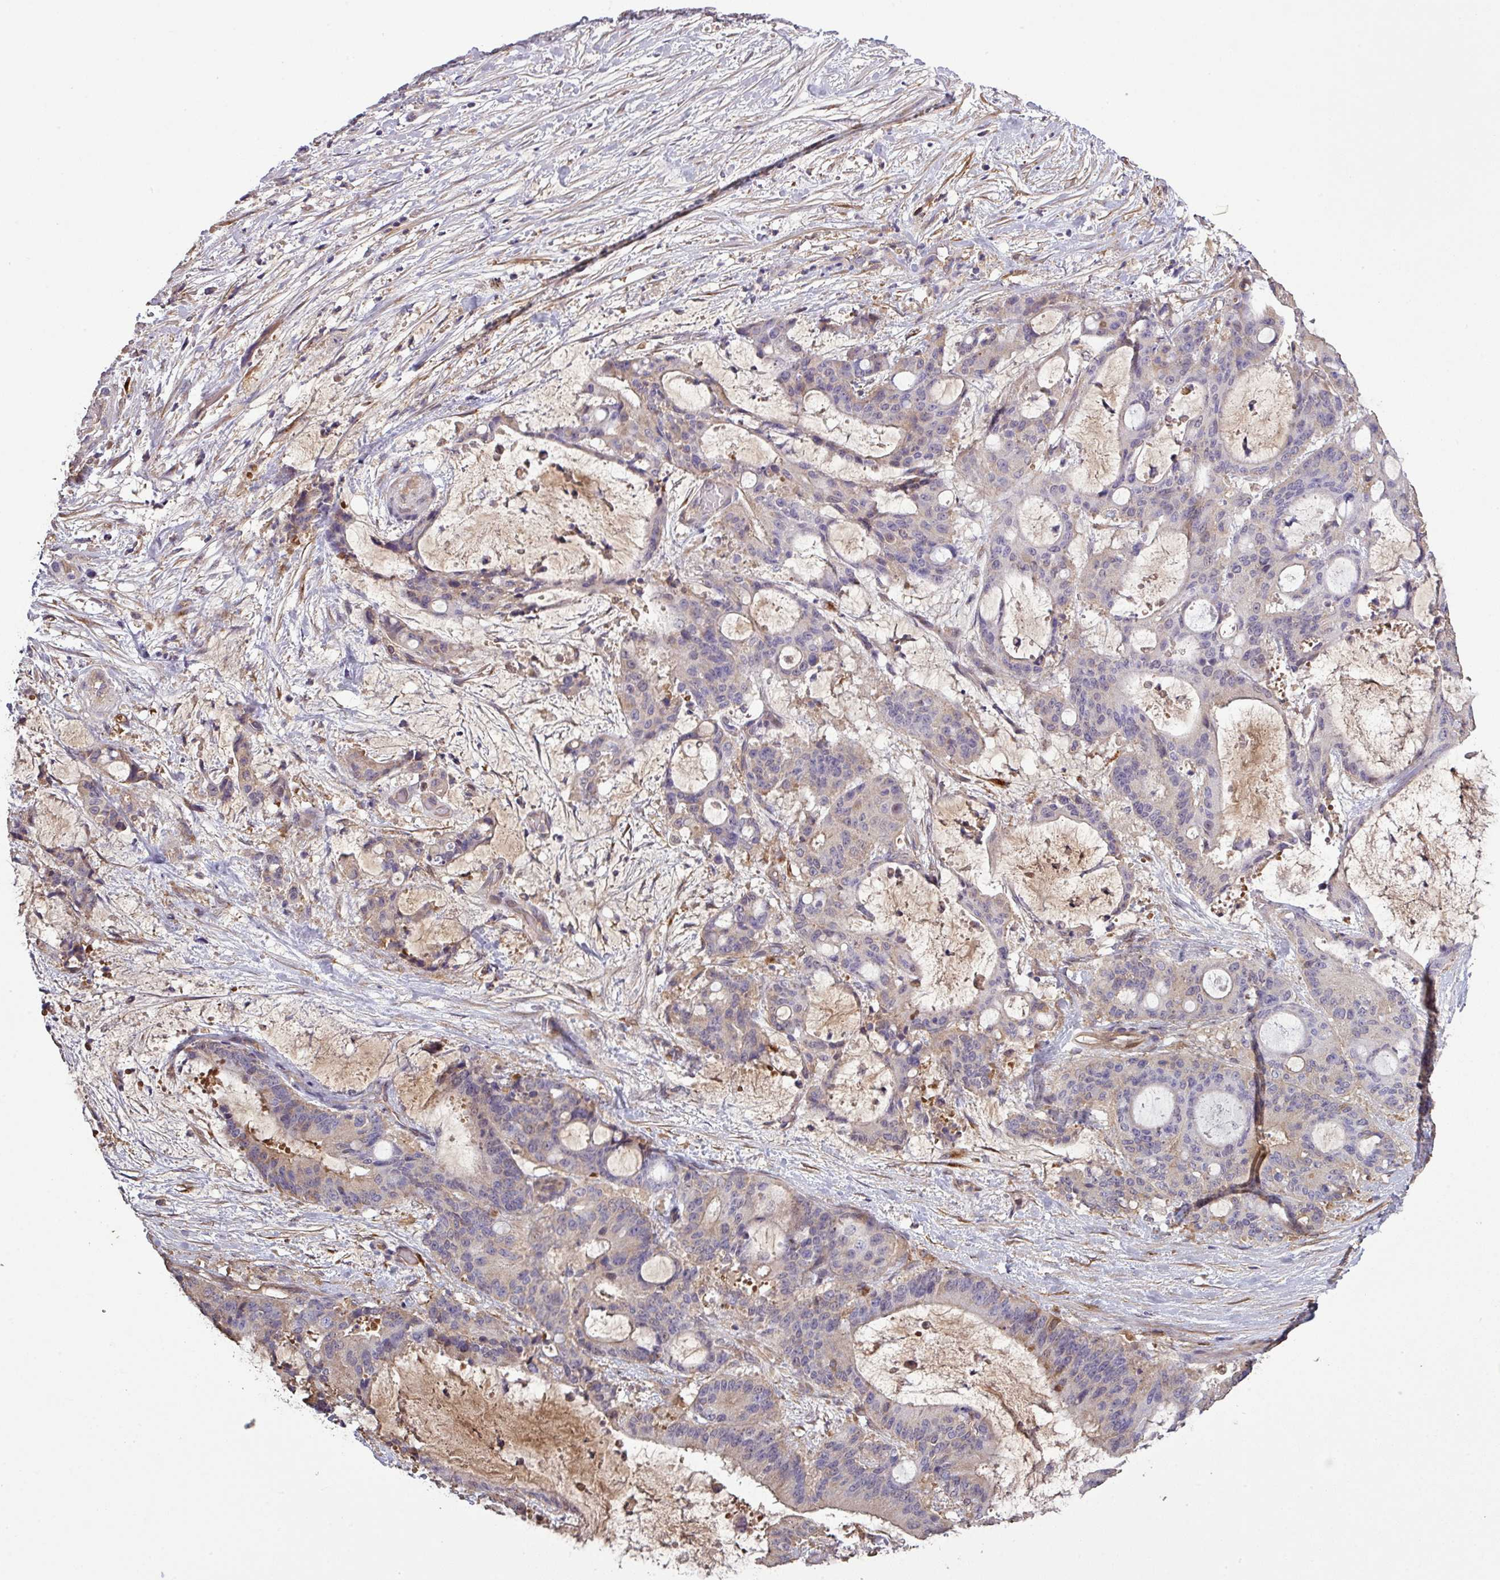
{"staining": {"intensity": "weak", "quantity": "<25%", "location": "cytoplasmic/membranous"}, "tissue": "liver cancer", "cell_type": "Tumor cells", "image_type": "cancer", "snomed": [{"axis": "morphology", "description": "Normal tissue, NOS"}, {"axis": "morphology", "description": "Cholangiocarcinoma"}, {"axis": "topography", "description": "Liver"}, {"axis": "topography", "description": "Peripheral nerve tissue"}], "caption": "Tumor cells are negative for protein expression in human cholangiocarcinoma (liver). Nuclei are stained in blue.", "gene": "ISLR", "patient": {"sex": "female", "age": 73}}